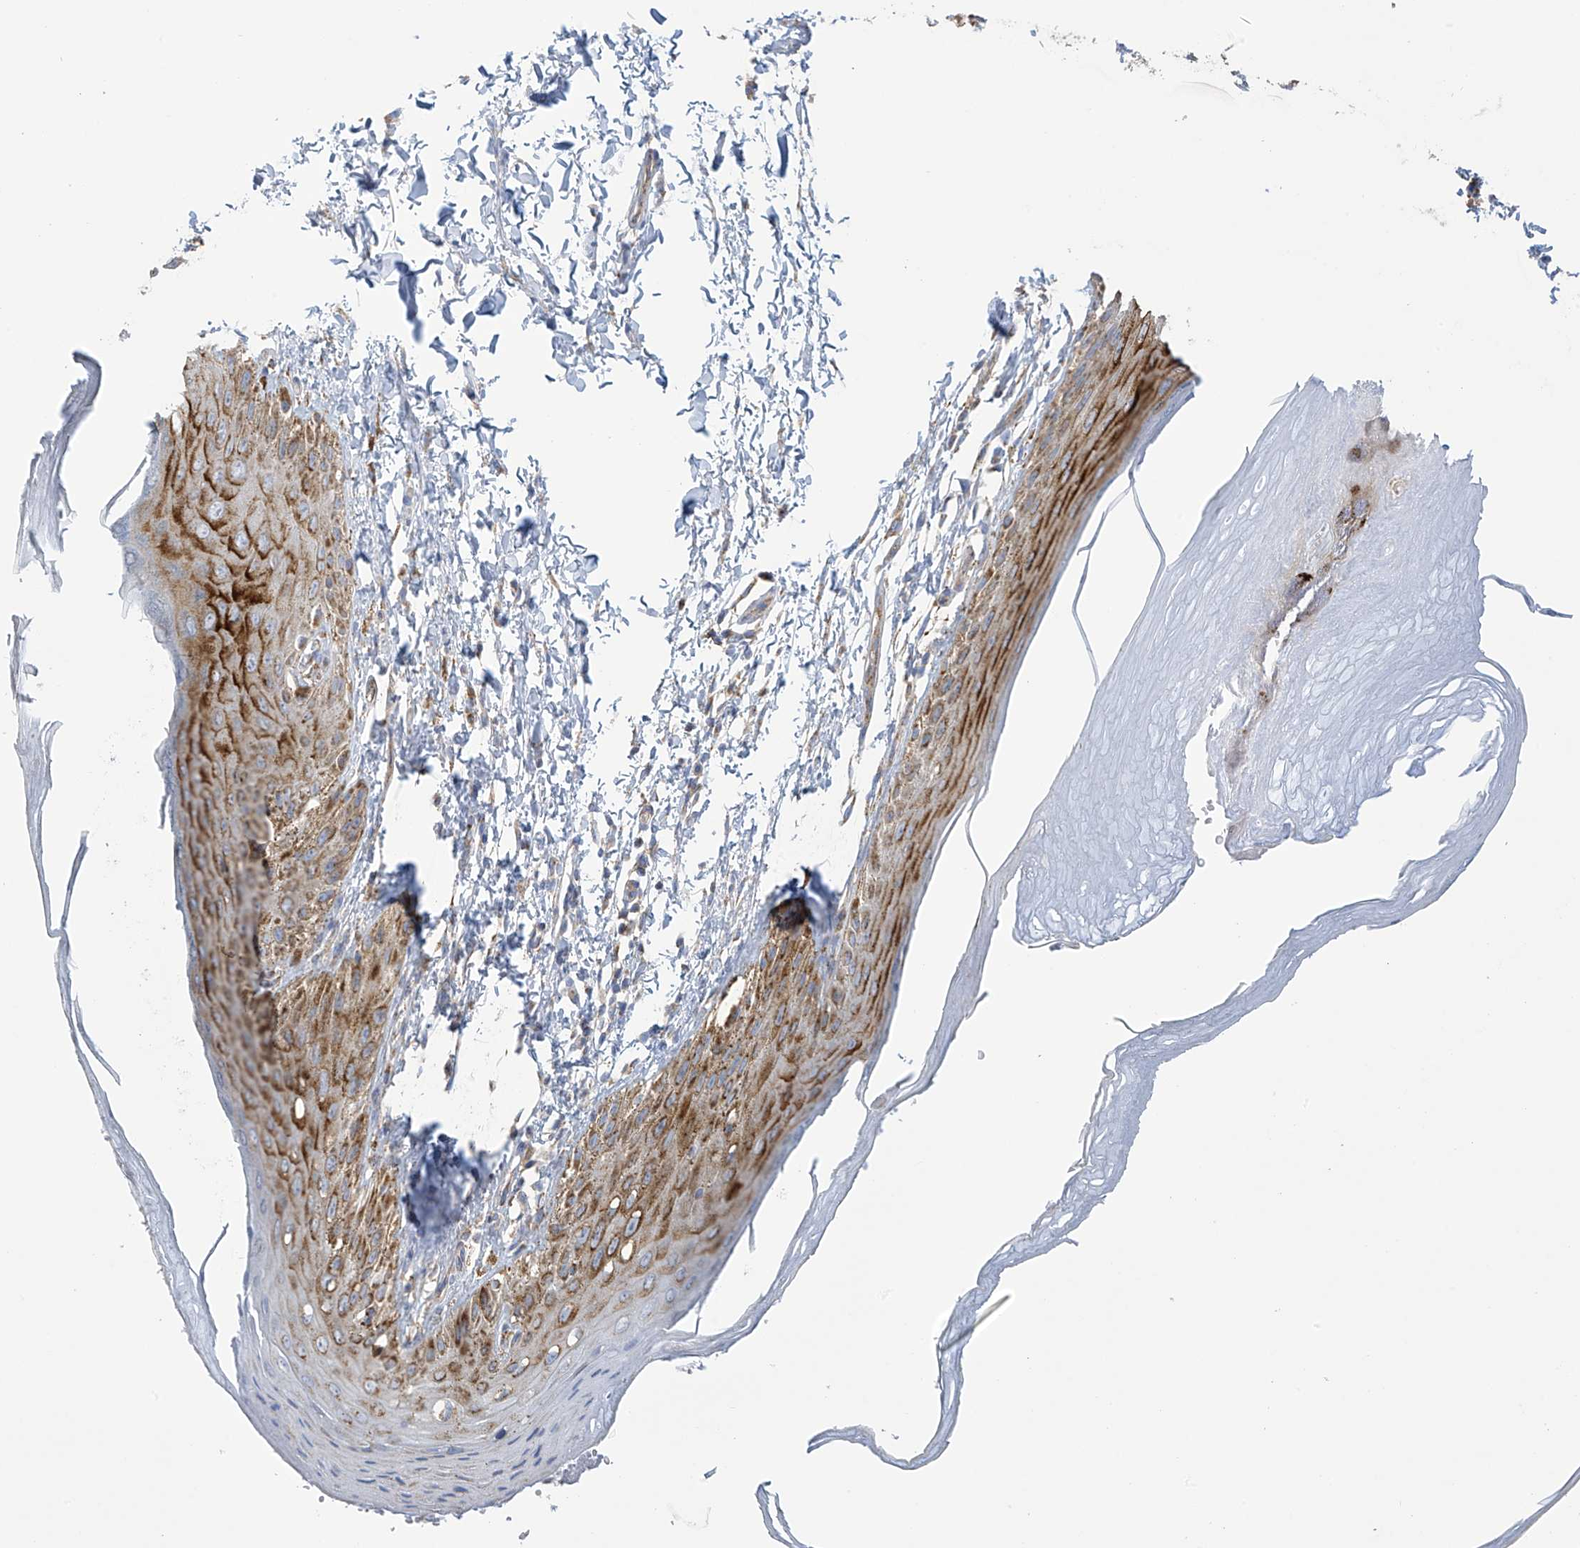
{"staining": {"intensity": "moderate", "quantity": "25%-75%", "location": "cytoplasmic/membranous"}, "tissue": "skin", "cell_type": "Epidermal cells", "image_type": "normal", "snomed": [{"axis": "morphology", "description": "Normal tissue, NOS"}, {"axis": "topography", "description": "Anal"}], "caption": "Immunohistochemical staining of normal human skin shows moderate cytoplasmic/membranous protein expression in approximately 25%-75% of epidermal cells.", "gene": "ITM2B", "patient": {"sex": "male", "age": 44}}